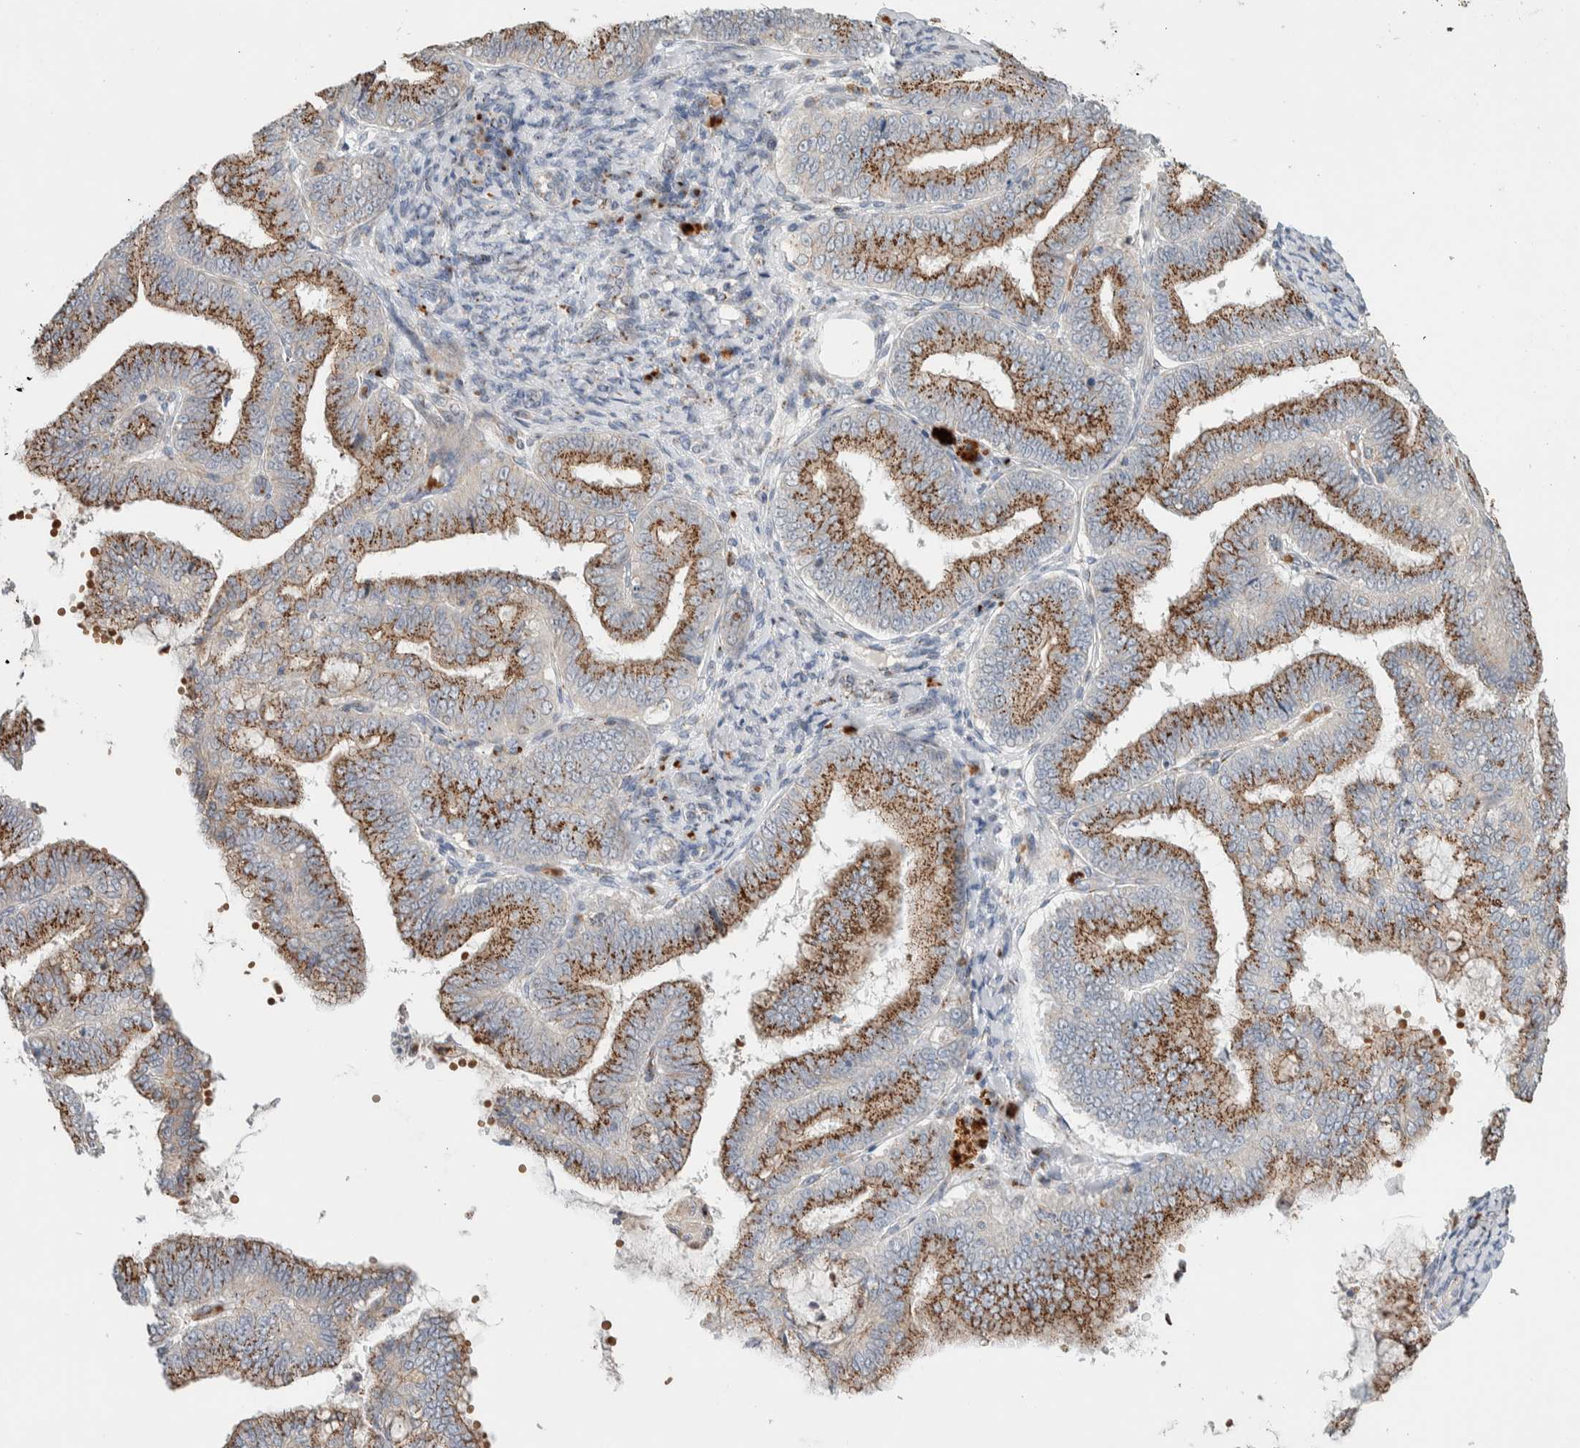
{"staining": {"intensity": "moderate", "quantity": ">75%", "location": "cytoplasmic/membranous"}, "tissue": "endometrial cancer", "cell_type": "Tumor cells", "image_type": "cancer", "snomed": [{"axis": "morphology", "description": "Adenocarcinoma, NOS"}, {"axis": "topography", "description": "Endometrium"}], "caption": "There is medium levels of moderate cytoplasmic/membranous positivity in tumor cells of adenocarcinoma (endometrial), as demonstrated by immunohistochemical staining (brown color).", "gene": "SLC38A10", "patient": {"sex": "female", "age": 63}}